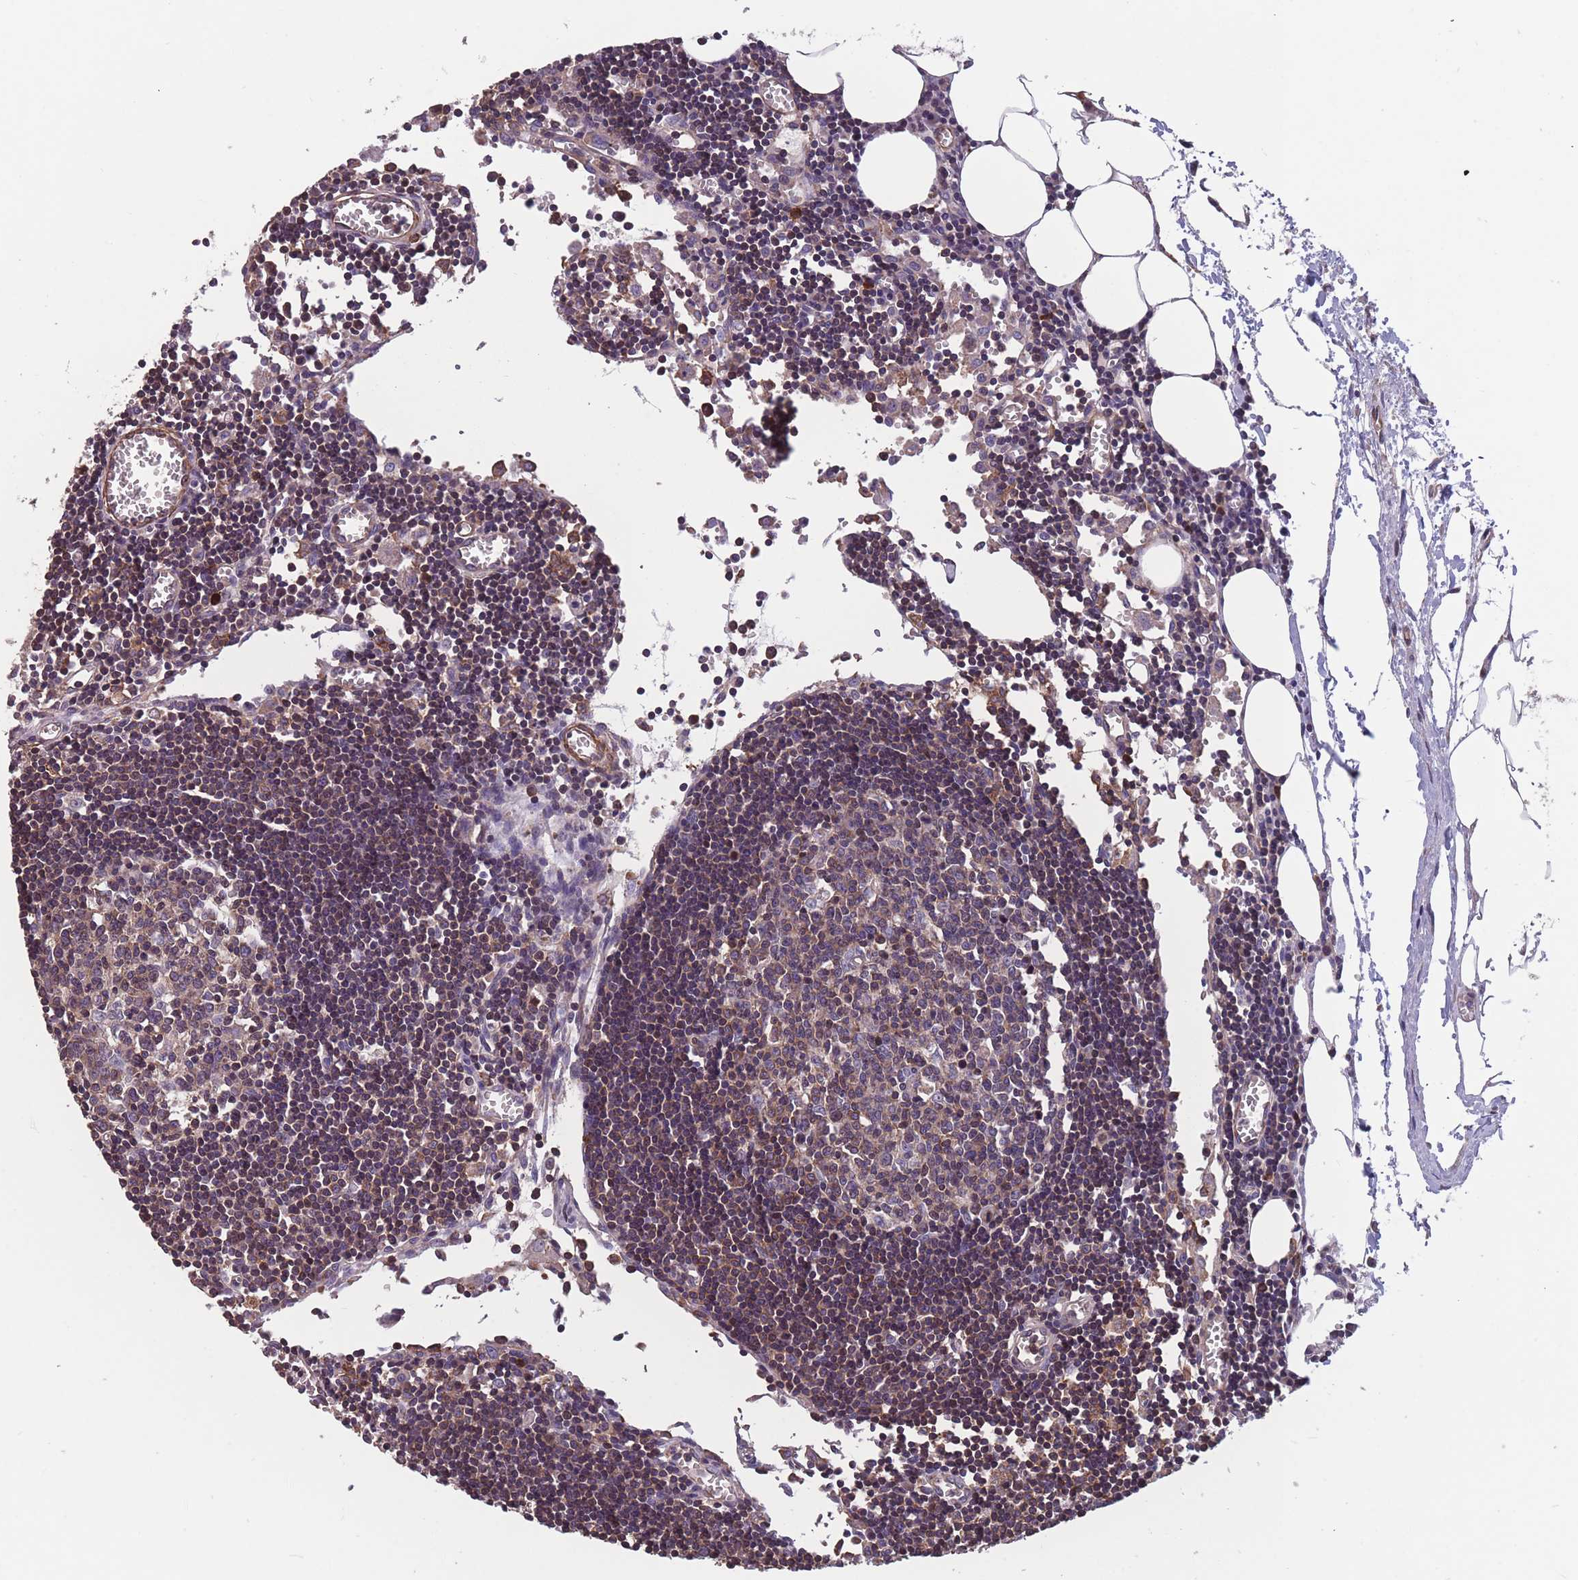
{"staining": {"intensity": "weak", "quantity": ">75%", "location": "cytoplasmic/membranous"}, "tissue": "lymph node", "cell_type": "Germinal center cells", "image_type": "normal", "snomed": [{"axis": "morphology", "description": "Normal tissue, NOS"}, {"axis": "topography", "description": "Lymph node"}], "caption": "A low amount of weak cytoplasmic/membranous positivity is appreciated in approximately >75% of germinal center cells in unremarkable lymph node.", "gene": "TOMM40L", "patient": {"sex": "male", "age": 62}}